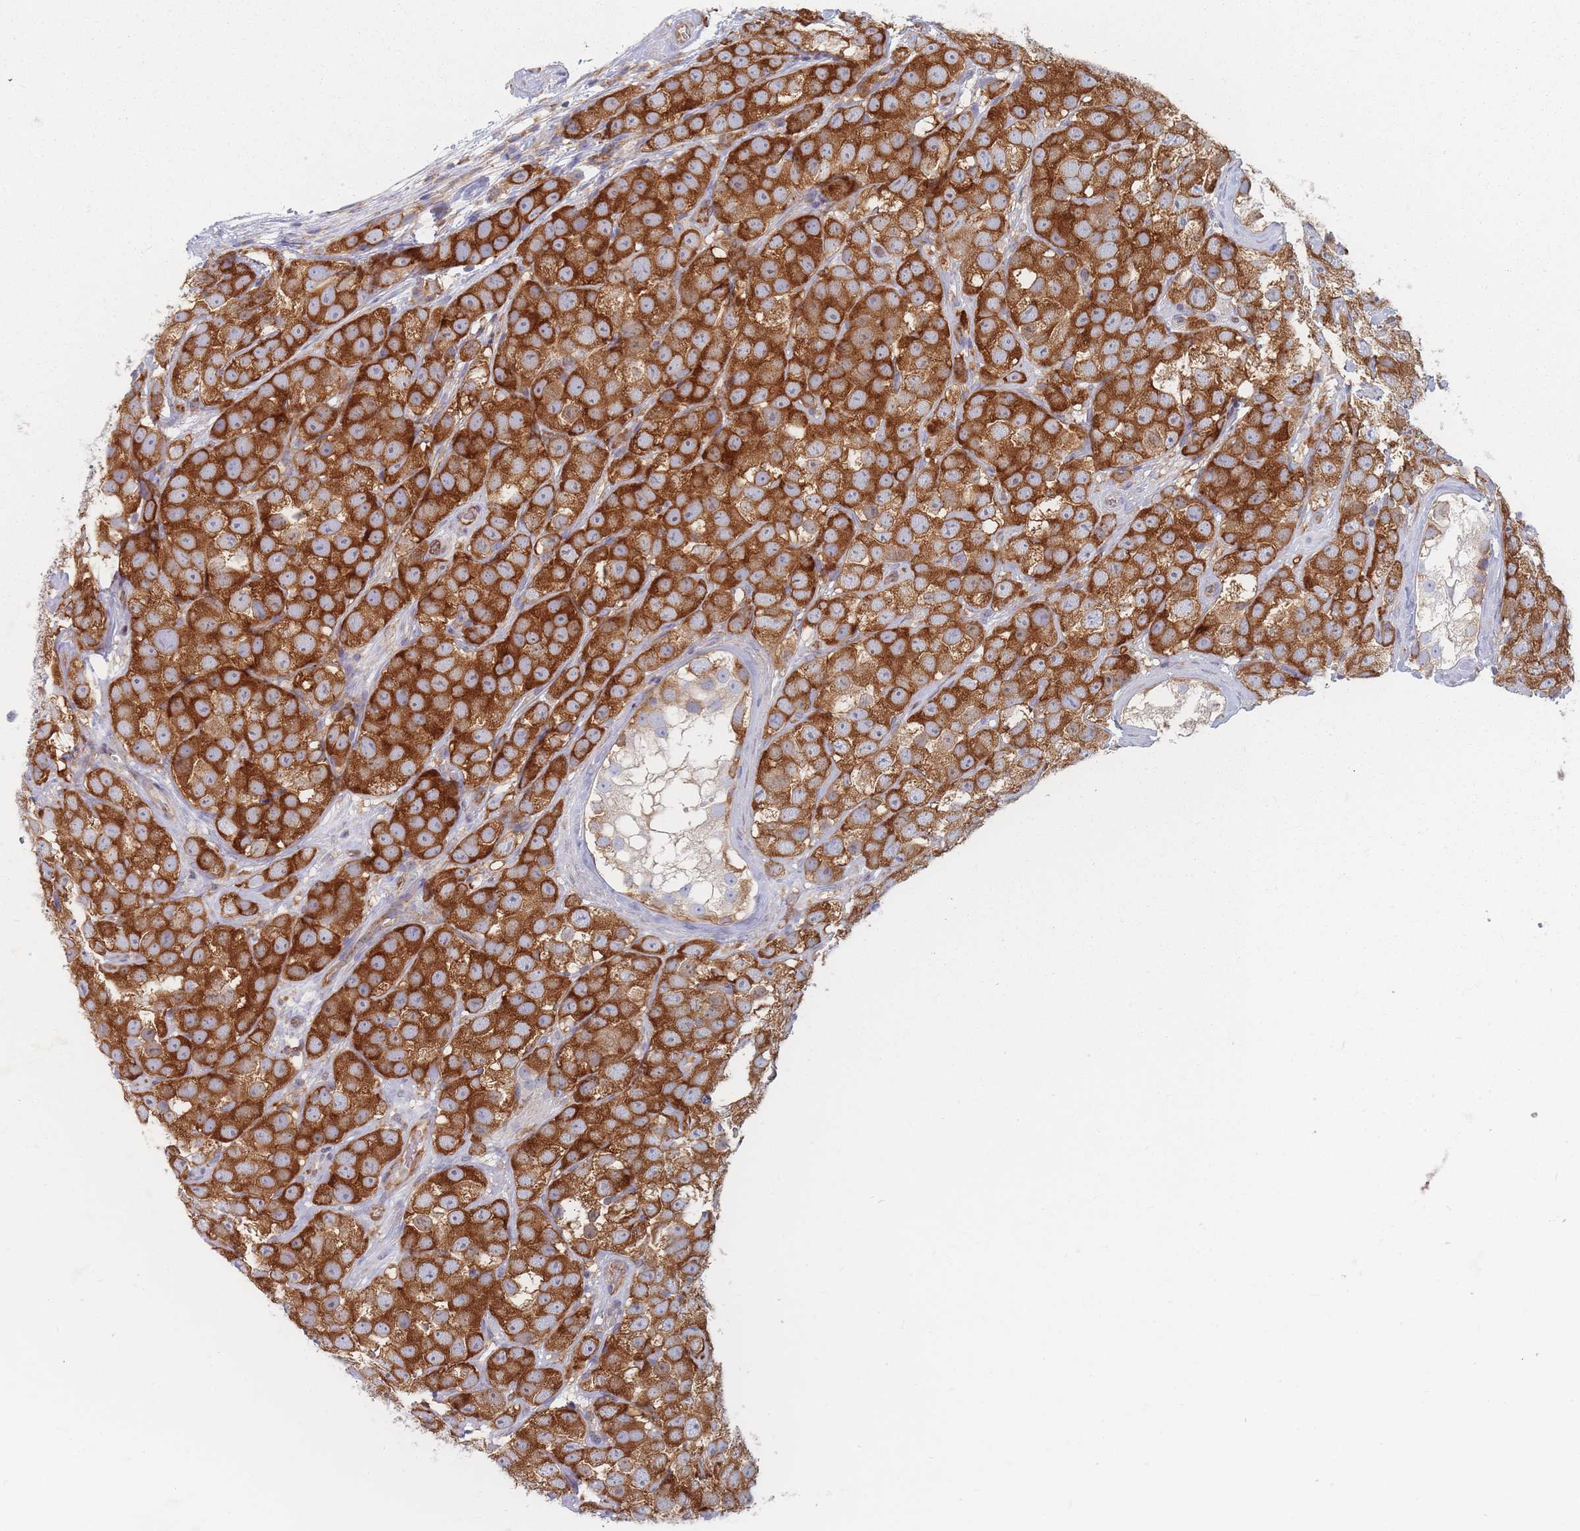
{"staining": {"intensity": "strong", "quantity": ">75%", "location": "cytoplasmic/membranous"}, "tissue": "testis cancer", "cell_type": "Tumor cells", "image_type": "cancer", "snomed": [{"axis": "morphology", "description": "Seminoma, NOS"}, {"axis": "topography", "description": "Testis"}], "caption": "The photomicrograph shows a brown stain indicating the presence of a protein in the cytoplasmic/membranous of tumor cells in seminoma (testis).", "gene": "MAP1S", "patient": {"sex": "male", "age": 28}}